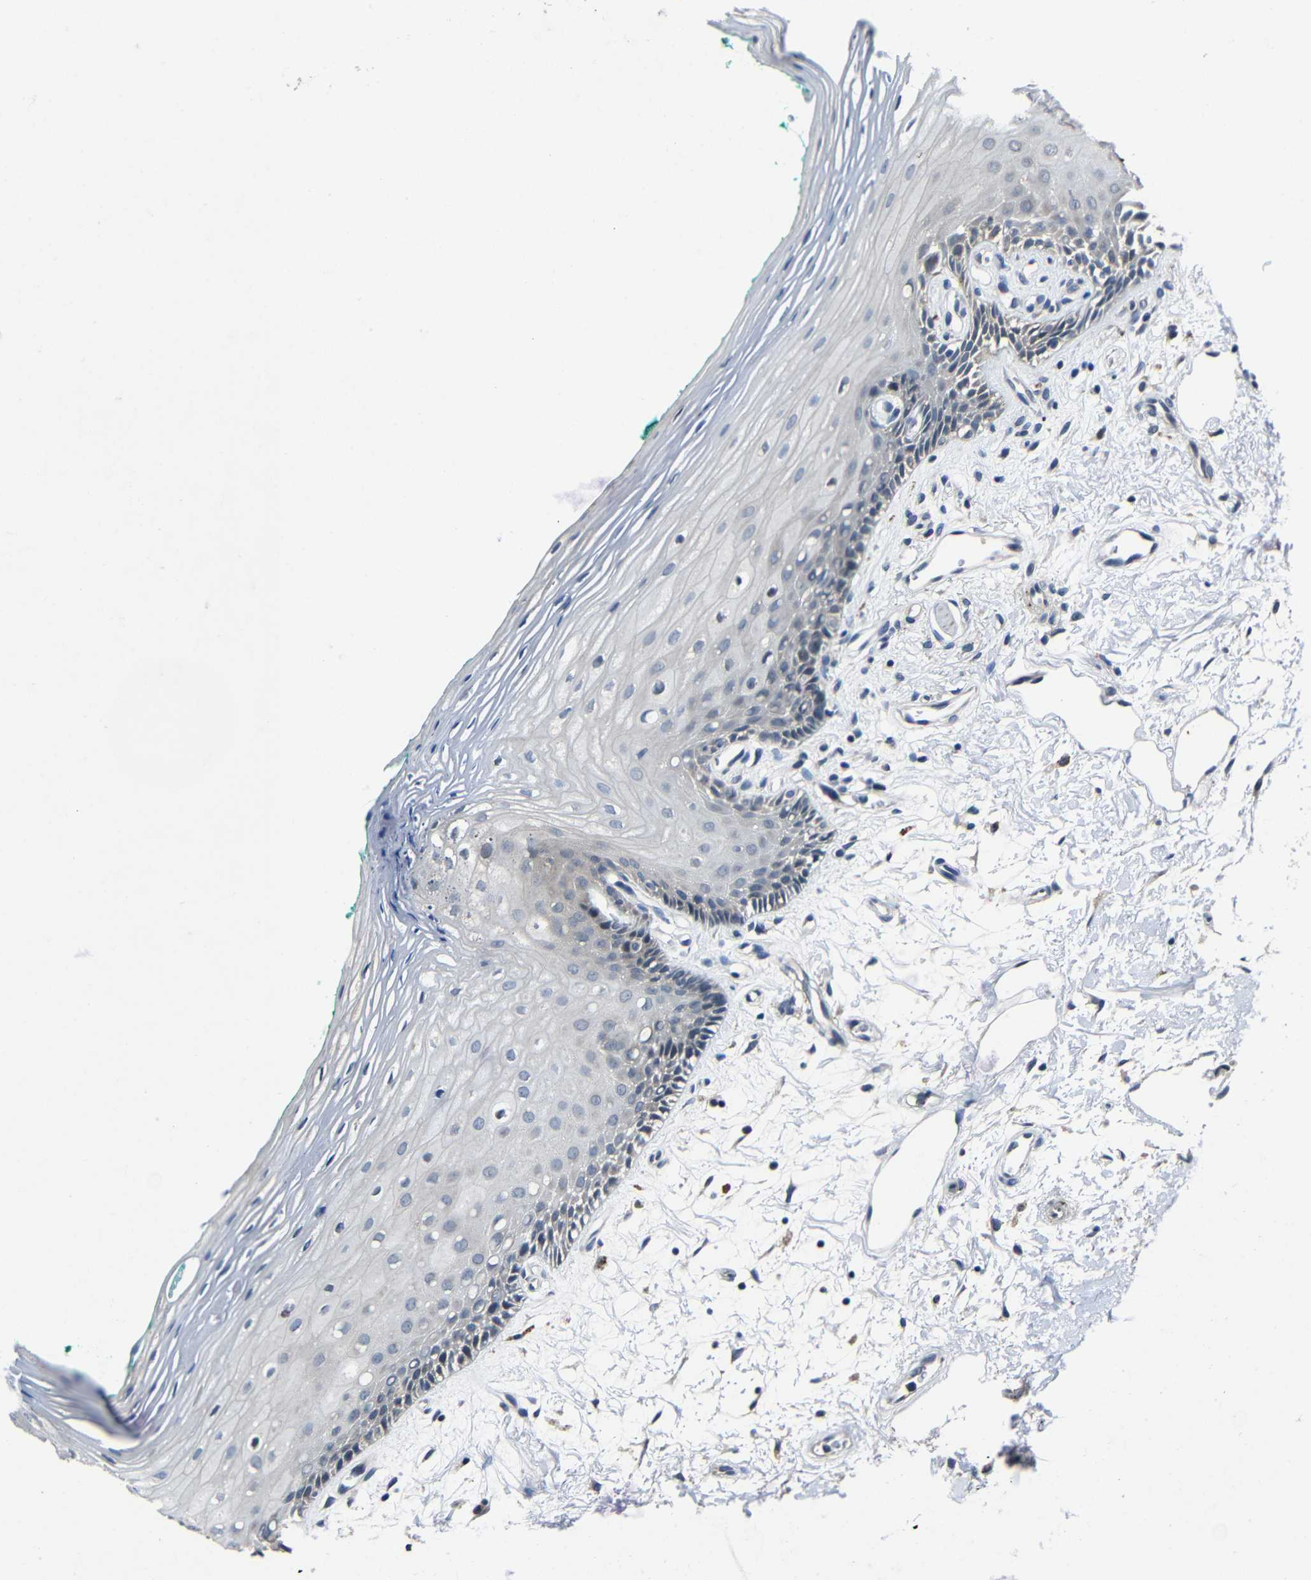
{"staining": {"intensity": "negative", "quantity": "none", "location": "none"}, "tissue": "oral mucosa", "cell_type": "Squamous epithelial cells", "image_type": "normal", "snomed": [{"axis": "morphology", "description": "Normal tissue, NOS"}, {"axis": "topography", "description": "Skeletal muscle"}, {"axis": "topography", "description": "Oral tissue"}, {"axis": "topography", "description": "Peripheral nerve tissue"}], "caption": "Photomicrograph shows no significant protein staining in squamous epithelial cells of unremarkable oral mucosa. The staining is performed using DAB brown chromogen with nuclei counter-stained in using hematoxylin.", "gene": "C6orf89", "patient": {"sex": "female", "age": 84}}